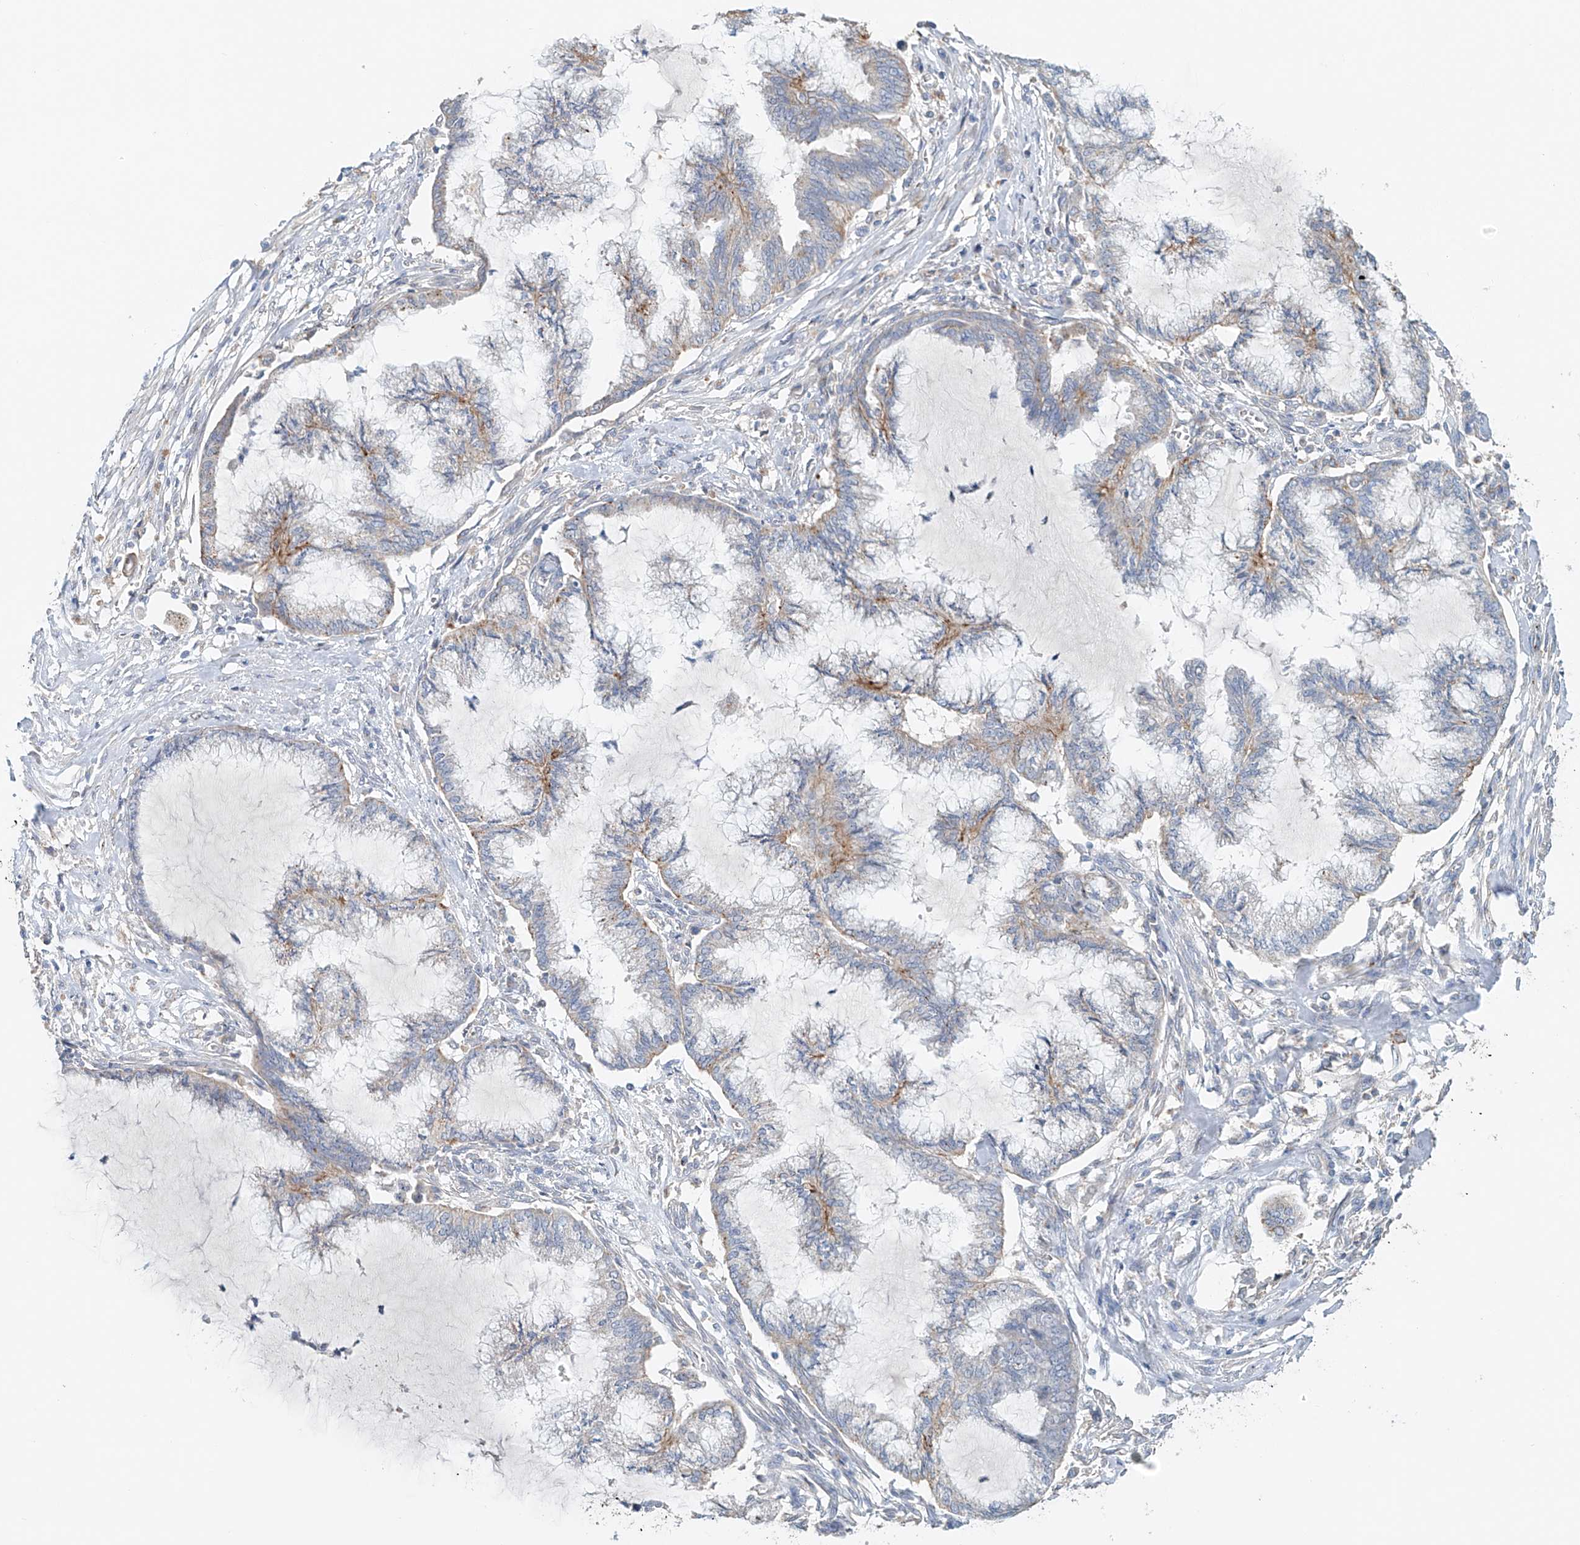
{"staining": {"intensity": "weak", "quantity": "<25%", "location": "cytoplasmic/membranous"}, "tissue": "endometrial cancer", "cell_type": "Tumor cells", "image_type": "cancer", "snomed": [{"axis": "morphology", "description": "Adenocarcinoma, NOS"}, {"axis": "topography", "description": "Endometrium"}], "caption": "Immunohistochemical staining of human adenocarcinoma (endometrial) shows no significant staining in tumor cells.", "gene": "TRIM47", "patient": {"sex": "female", "age": 86}}